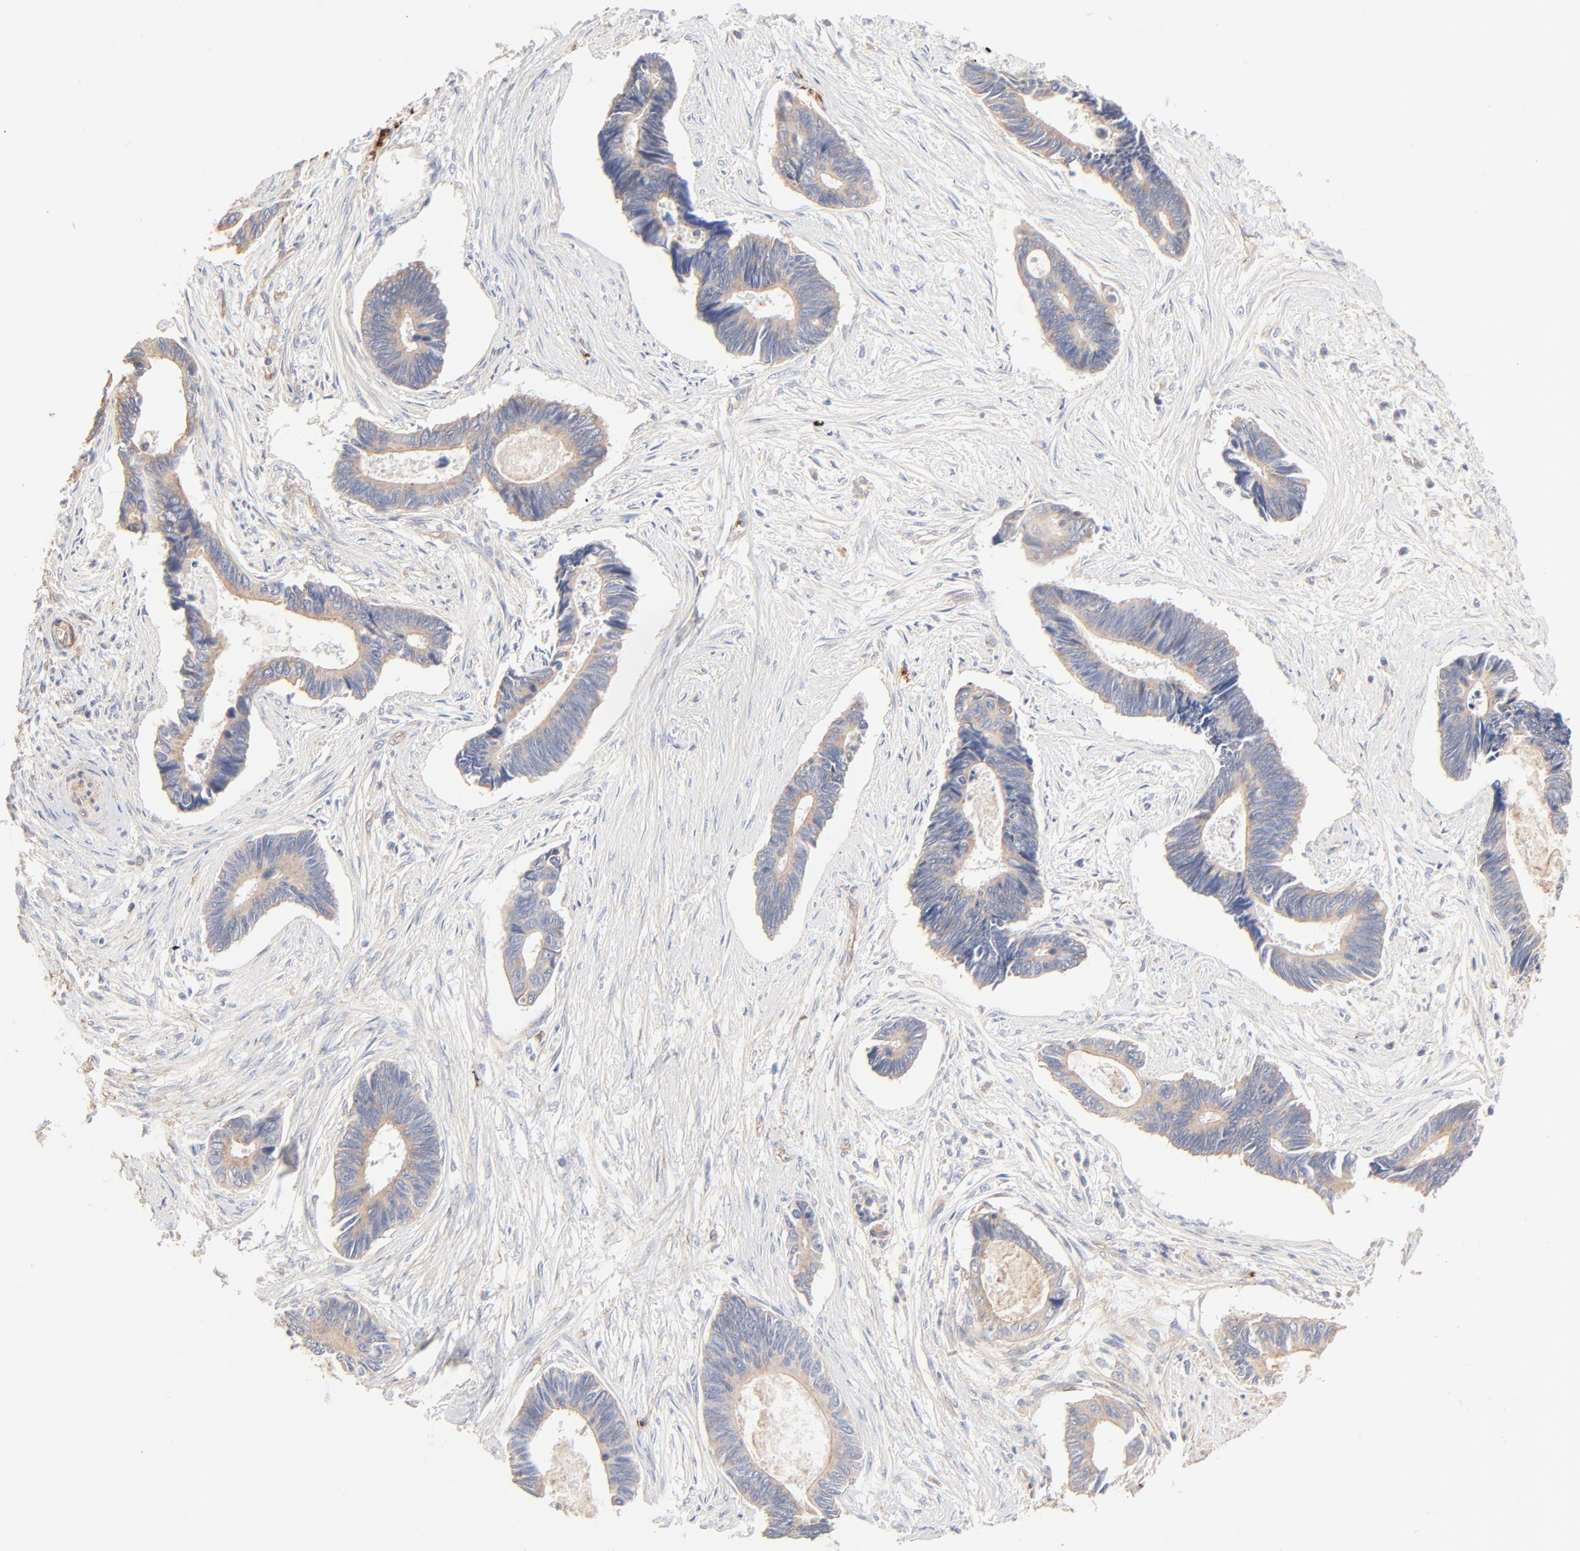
{"staining": {"intensity": "weak", "quantity": ">75%", "location": "cytoplasmic/membranous"}, "tissue": "pancreatic cancer", "cell_type": "Tumor cells", "image_type": "cancer", "snomed": [{"axis": "morphology", "description": "Adenocarcinoma, NOS"}, {"axis": "topography", "description": "Pancreas"}], "caption": "The photomicrograph demonstrates a brown stain indicating the presence of a protein in the cytoplasmic/membranous of tumor cells in adenocarcinoma (pancreatic).", "gene": "SPTB", "patient": {"sex": "female", "age": 70}}